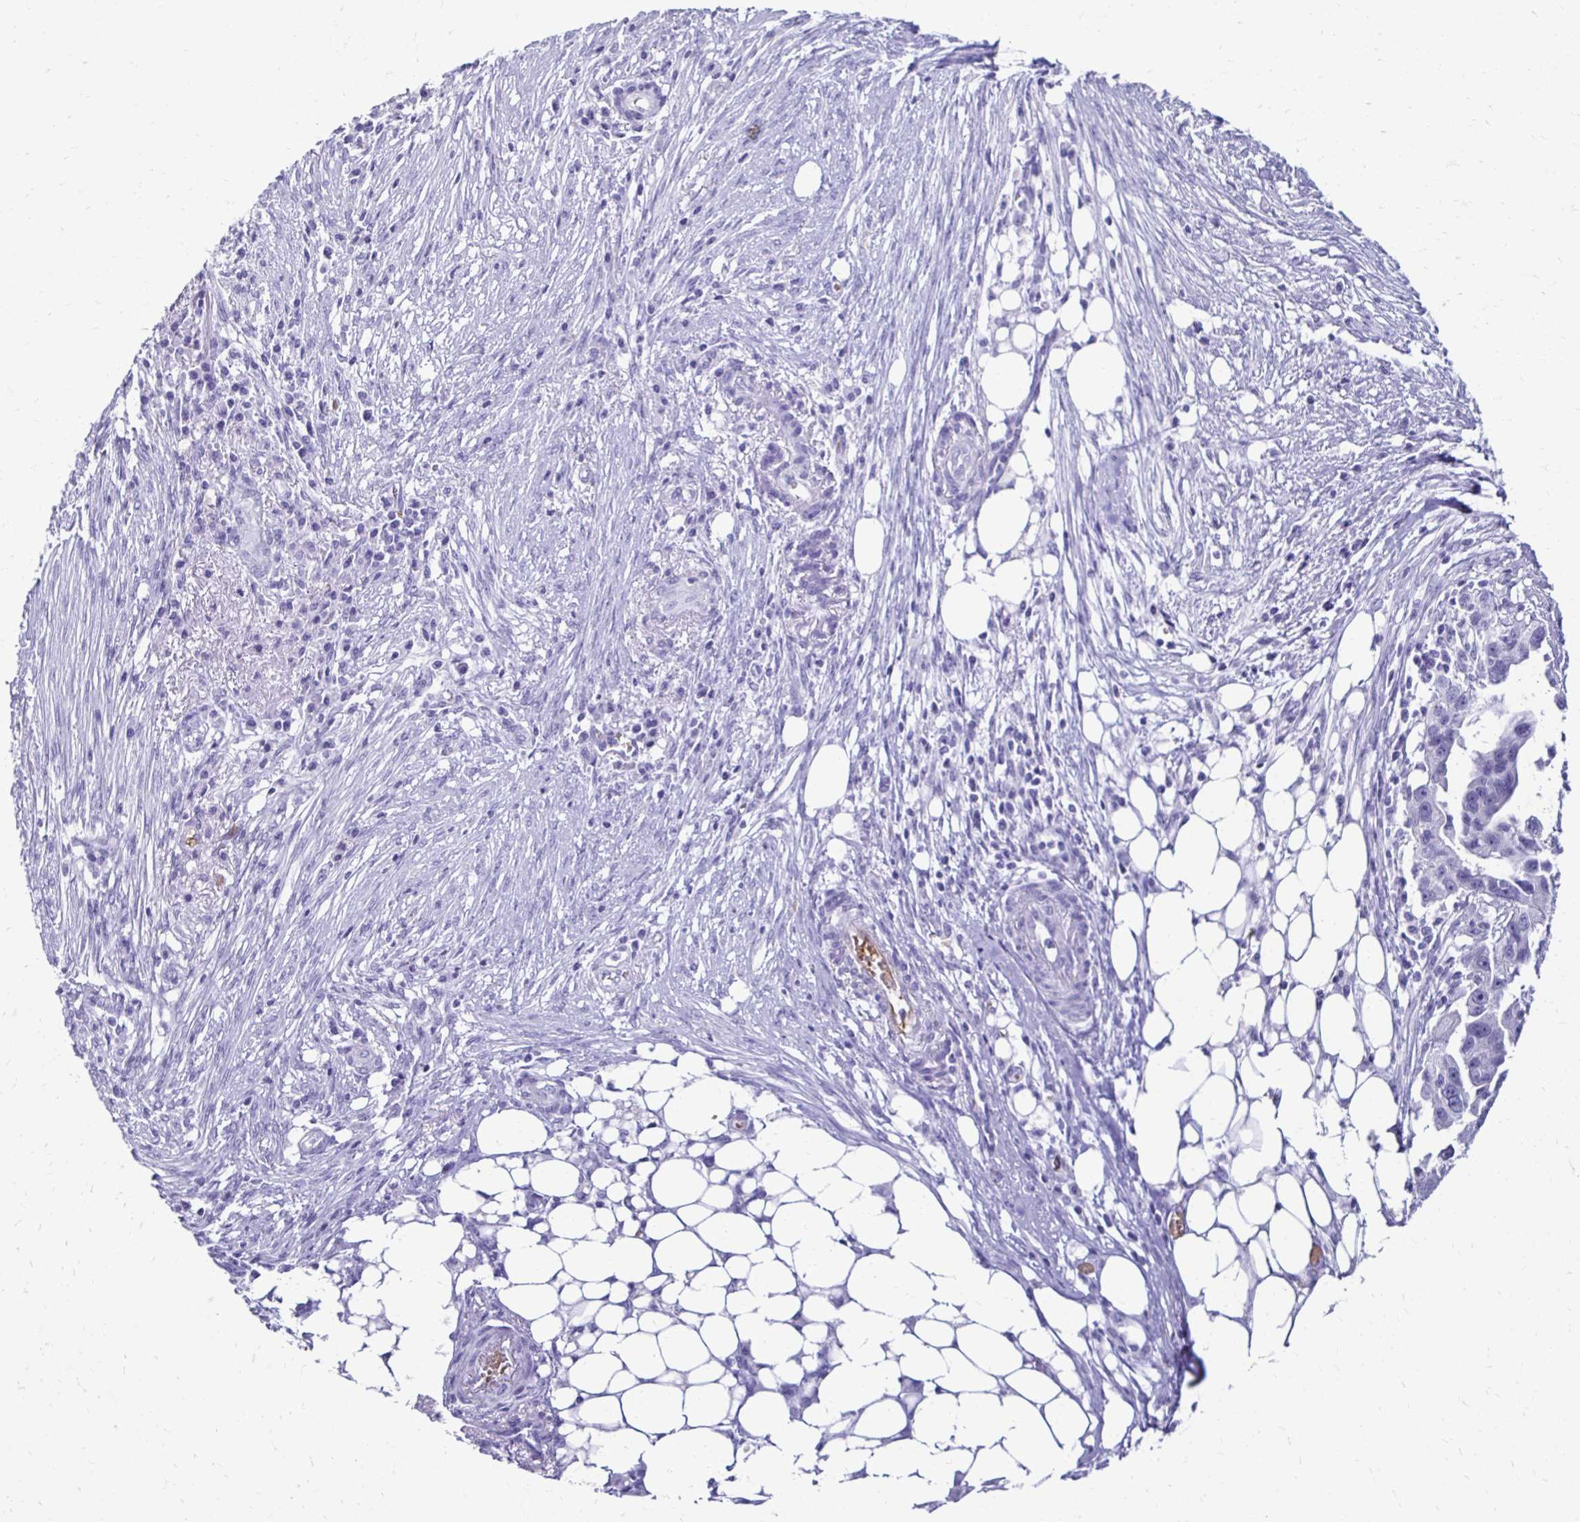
{"staining": {"intensity": "negative", "quantity": "none", "location": "none"}, "tissue": "ovarian cancer", "cell_type": "Tumor cells", "image_type": "cancer", "snomed": [{"axis": "morphology", "description": "Carcinoma, endometroid"}, {"axis": "morphology", "description": "Cystadenocarcinoma, serous, NOS"}, {"axis": "topography", "description": "Ovary"}], "caption": "High power microscopy photomicrograph of an immunohistochemistry micrograph of ovarian cancer (serous cystadenocarcinoma), revealing no significant staining in tumor cells.", "gene": "RHBDL3", "patient": {"sex": "female", "age": 45}}